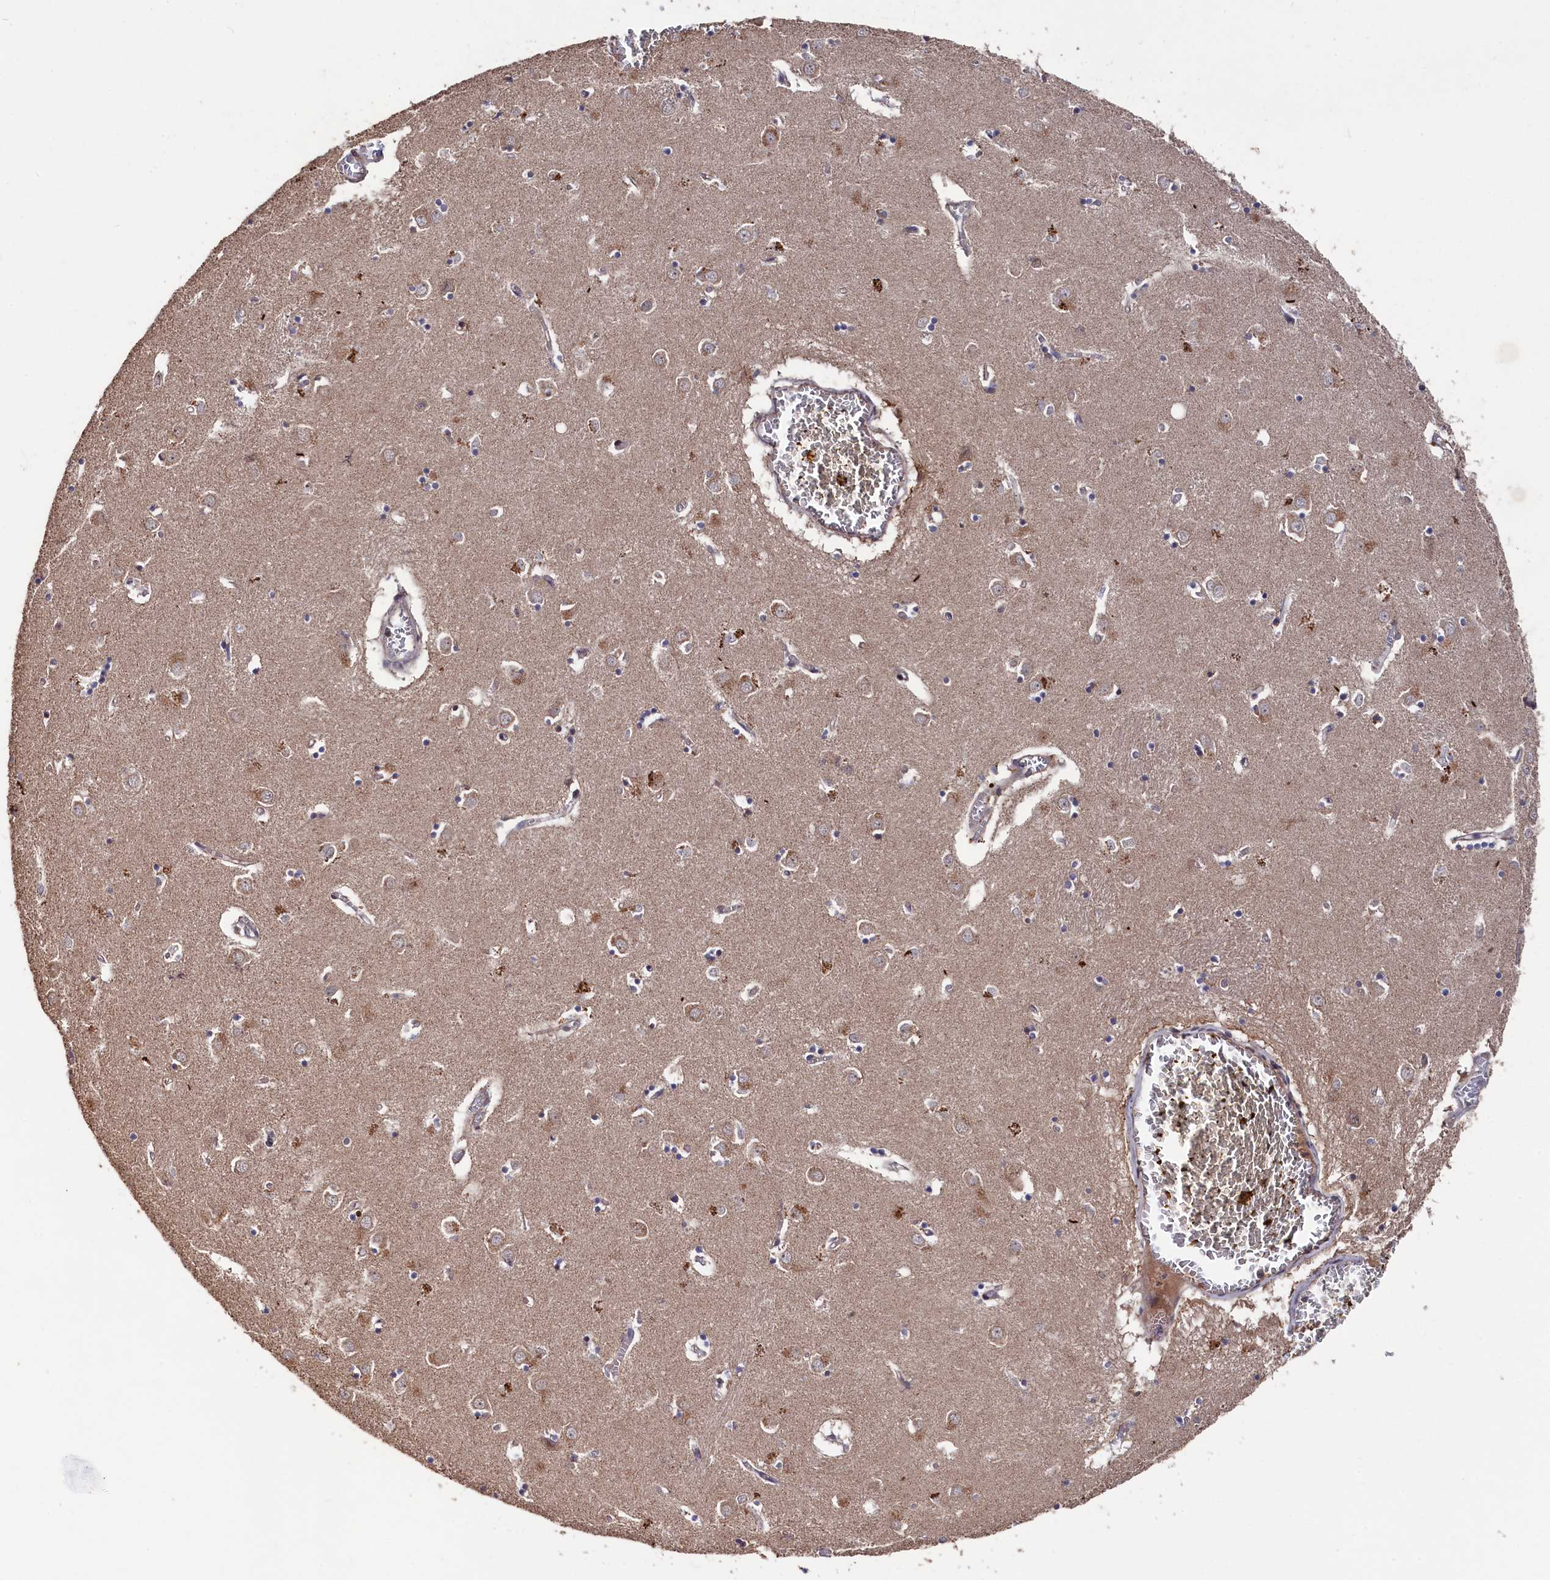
{"staining": {"intensity": "negative", "quantity": "none", "location": "none"}, "tissue": "caudate", "cell_type": "Glial cells", "image_type": "normal", "snomed": [{"axis": "morphology", "description": "Normal tissue, NOS"}, {"axis": "topography", "description": "Lateral ventricle wall"}], "caption": "Immunohistochemistry (IHC) image of unremarkable caudate stained for a protein (brown), which shows no staining in glial cells. (Immunohistochemistry, brightfield microscopy, high magnification).", "gene": "TMC5", "patient": {"sex": "male", "age": 70}}